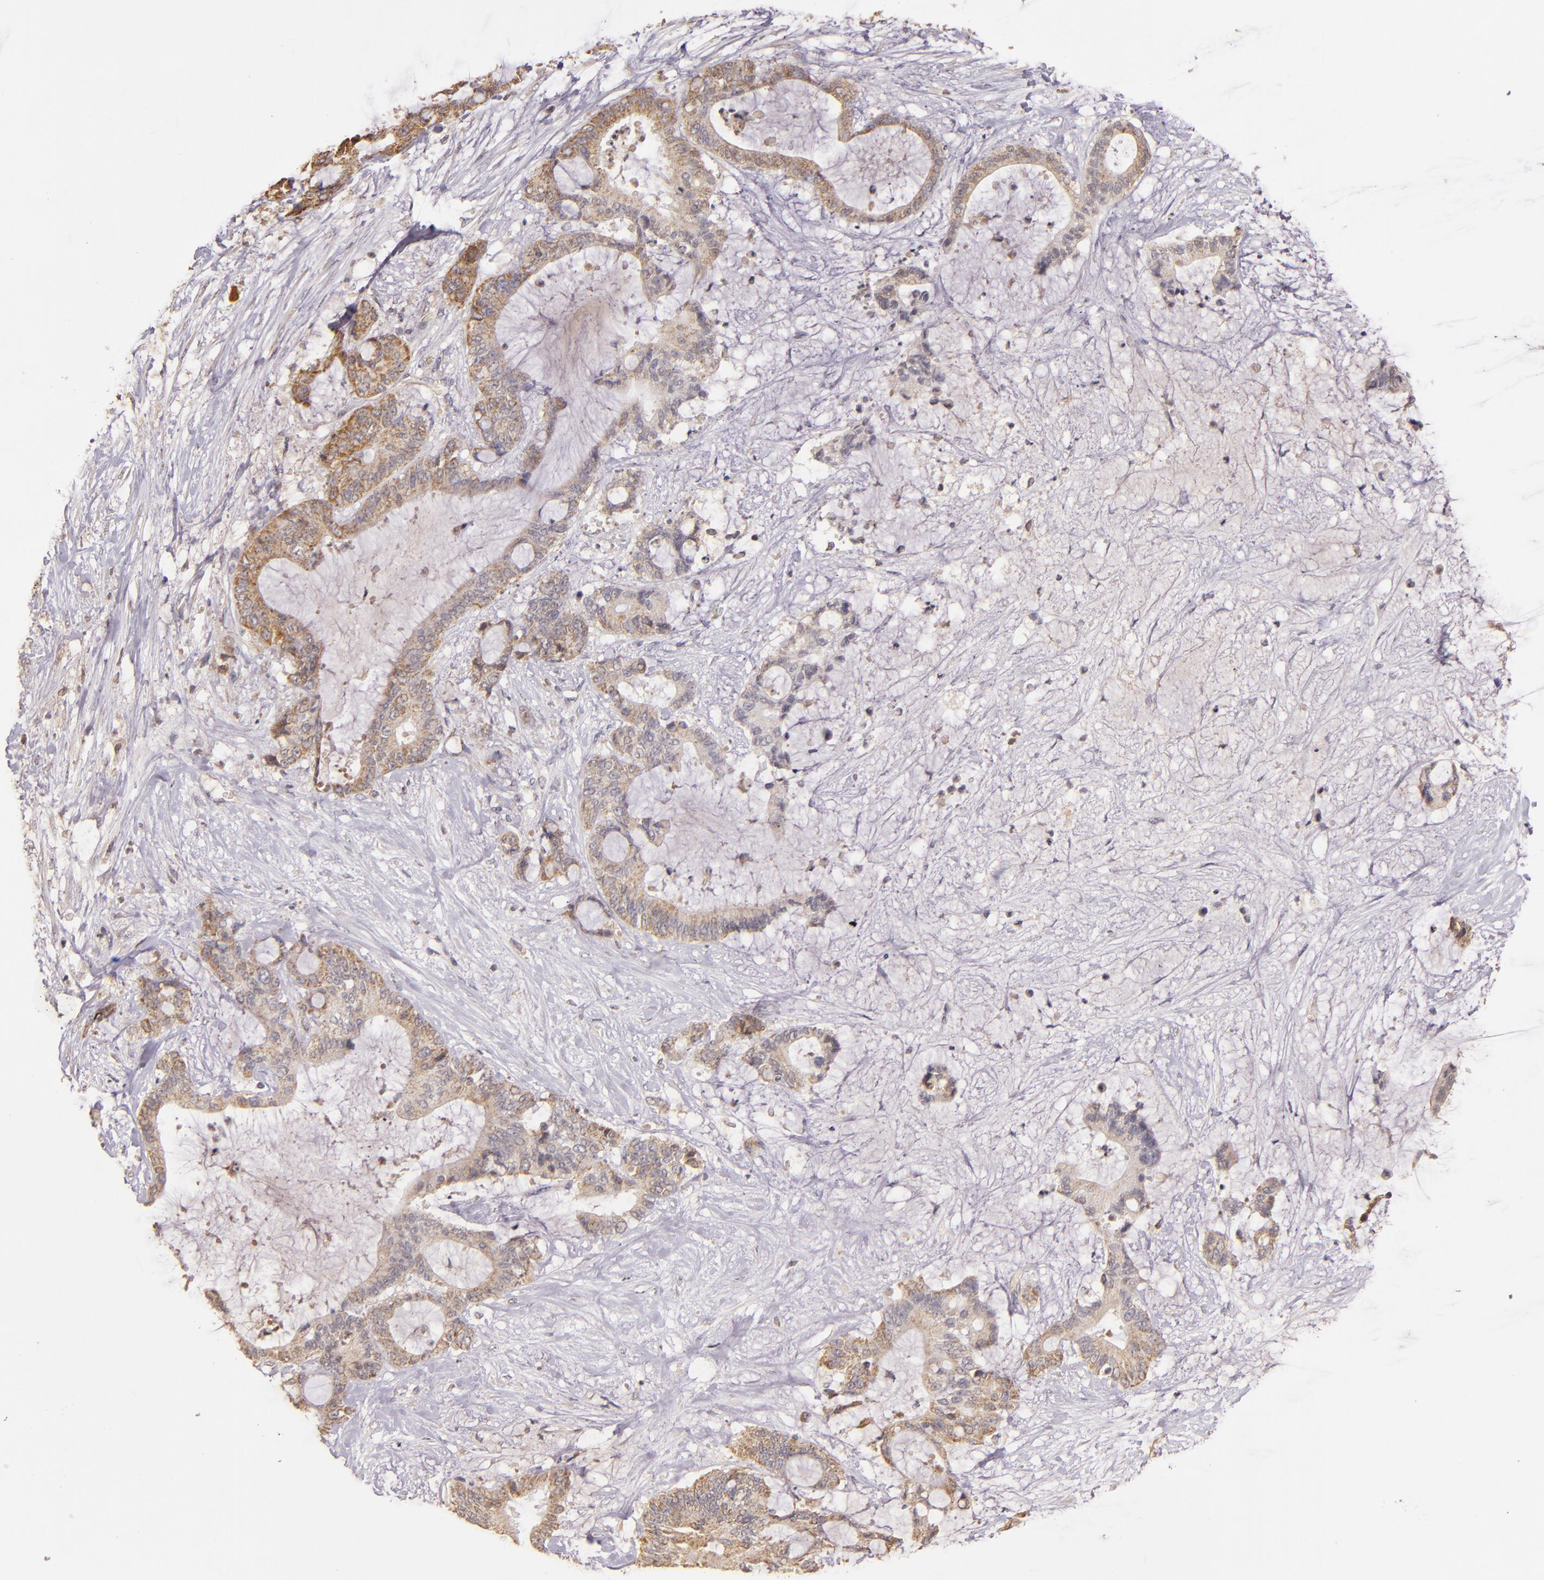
{"staining": {"intensity": "weak", "quantity": ">75%", "location": "cytoplasmic/membranous"}, "tissue": "liver cancer", "cell_type": "Tumor cells", "image_type": "cancer", "snomed": [{"axis": "morphology", "description": "Cholangiocarcinoma"}, {"axis": "topography", "description": "Liver"}], "caption": "Liver cholangiocarcinoma stained with a brown dye displays weak cytoplasmic/membranous positive expression in approximately >75% of tumor cells.", "gene": "ABL1", "patient": {"sex": "female", "age": 73}}